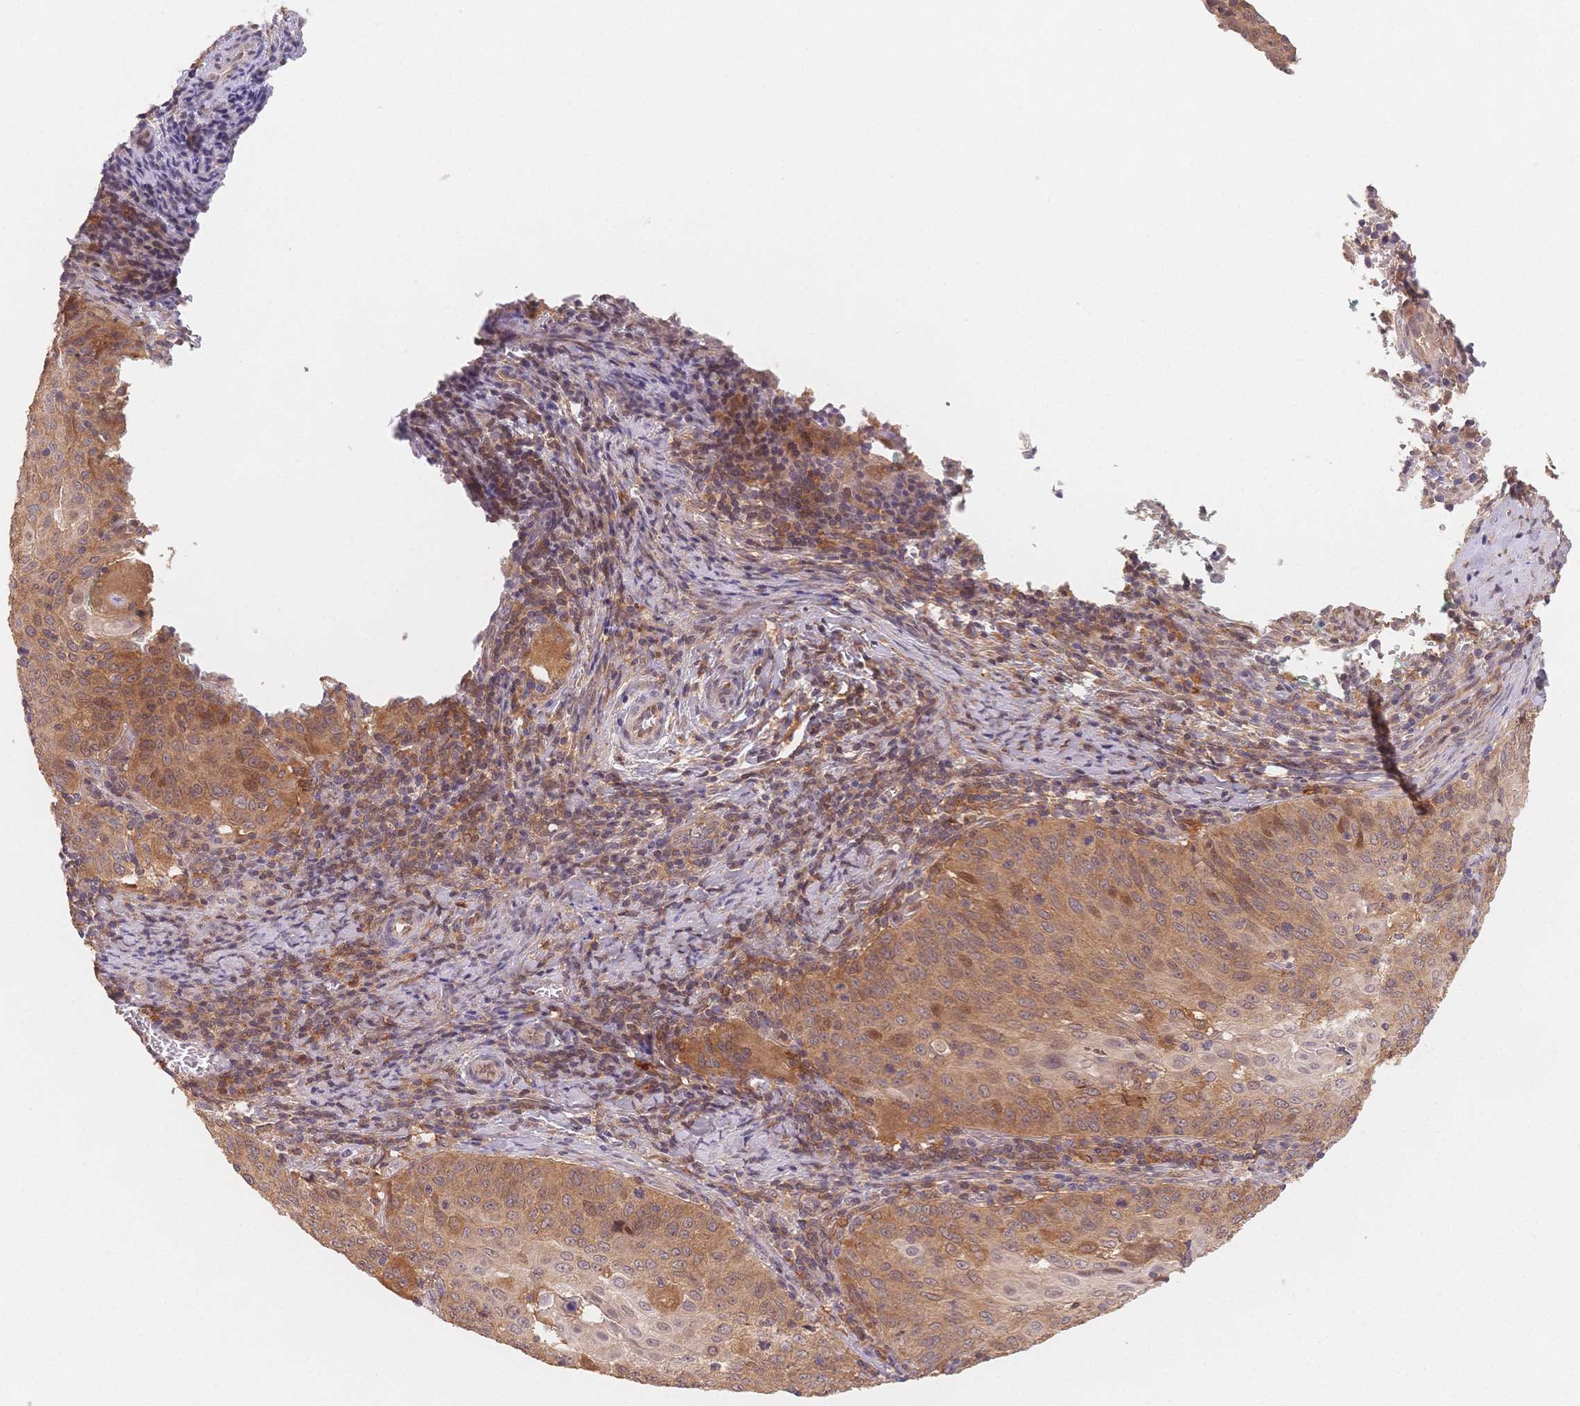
{"staining": {"intensity": "moderate", "quantity": "25%-75%", "location": "cytoplasmic/membranous"}, "tissue": "cervical cancer", "cell_type": "Tumor cells", "image_type": "cancer", "snomed": [{"axis": "morphology", "description": "Squamous cell carcinoma, NOS"}, {"axis": "topography", "description": "Cervix"}], "caption": "An immunohistochemistry (IHC) image of neoplastic tissue is shown. Protein staining in brown highlights moderate cytoplasmic/membranous positivity in cervical cancer within tumor cells.", "gene": "C12orf75", "patient": {"sex": "female", "age": 65}}